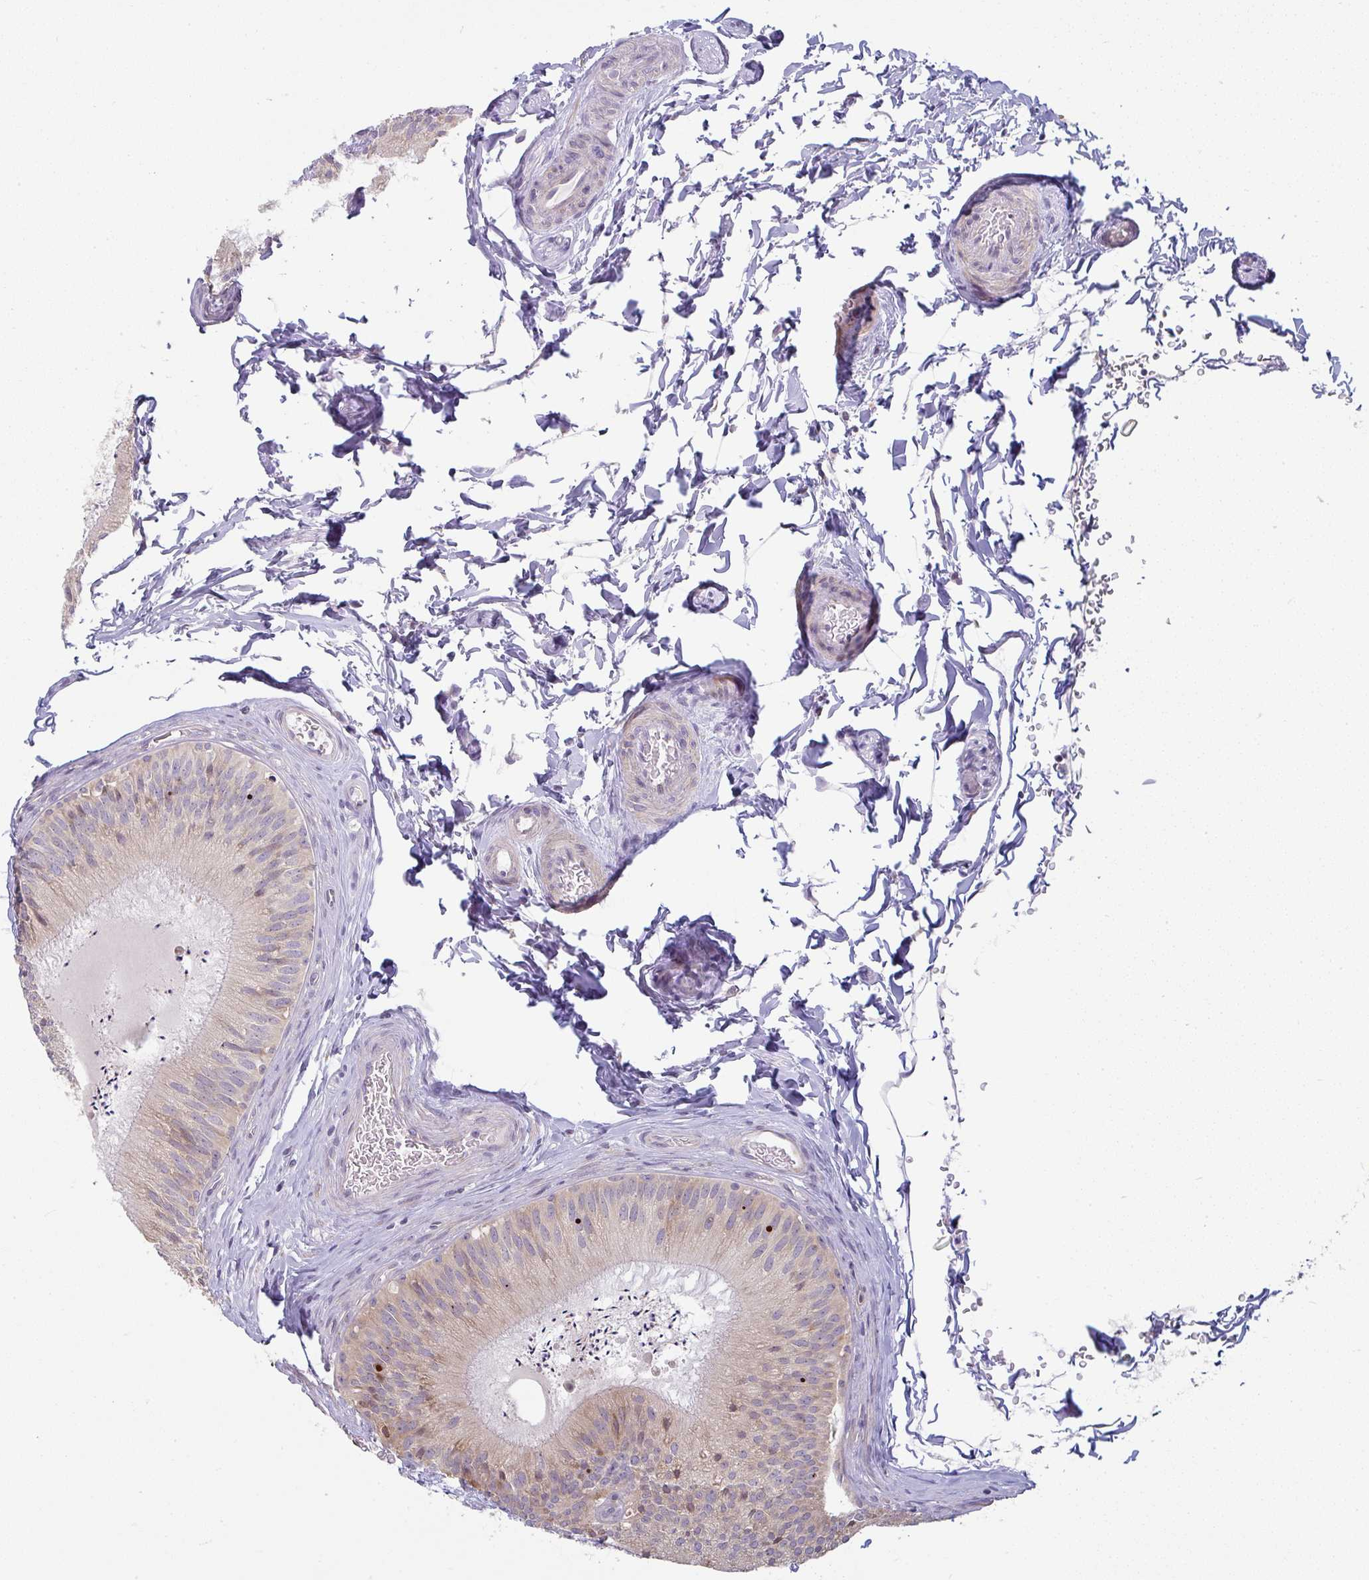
{"staining": {"intensity": "moderate", "quantity": "25%-75%", "location": "cytoplasmic/membranous"}, "tissue": "epididymis", "cell_type": "Glandular cells", "image_type": "normal", "snomed": [{"axis": "morphology", "description": "Normal tissue, NOS"}, {"axis": "topography", "description": "Epididymis"}], "caption": "Epididymis stained with DAB immunohistochemistry (IHC) displays medium levels of moderate cytoplasmic/membranous expression in about 25%-75% of glandular cells. Using DAB (brown) and hematoxylin (blue) stains, captured at high magnification using brightfield microscopy.", "gene": "MOB1A", "patient": {"sex": "male", "age": 24}}